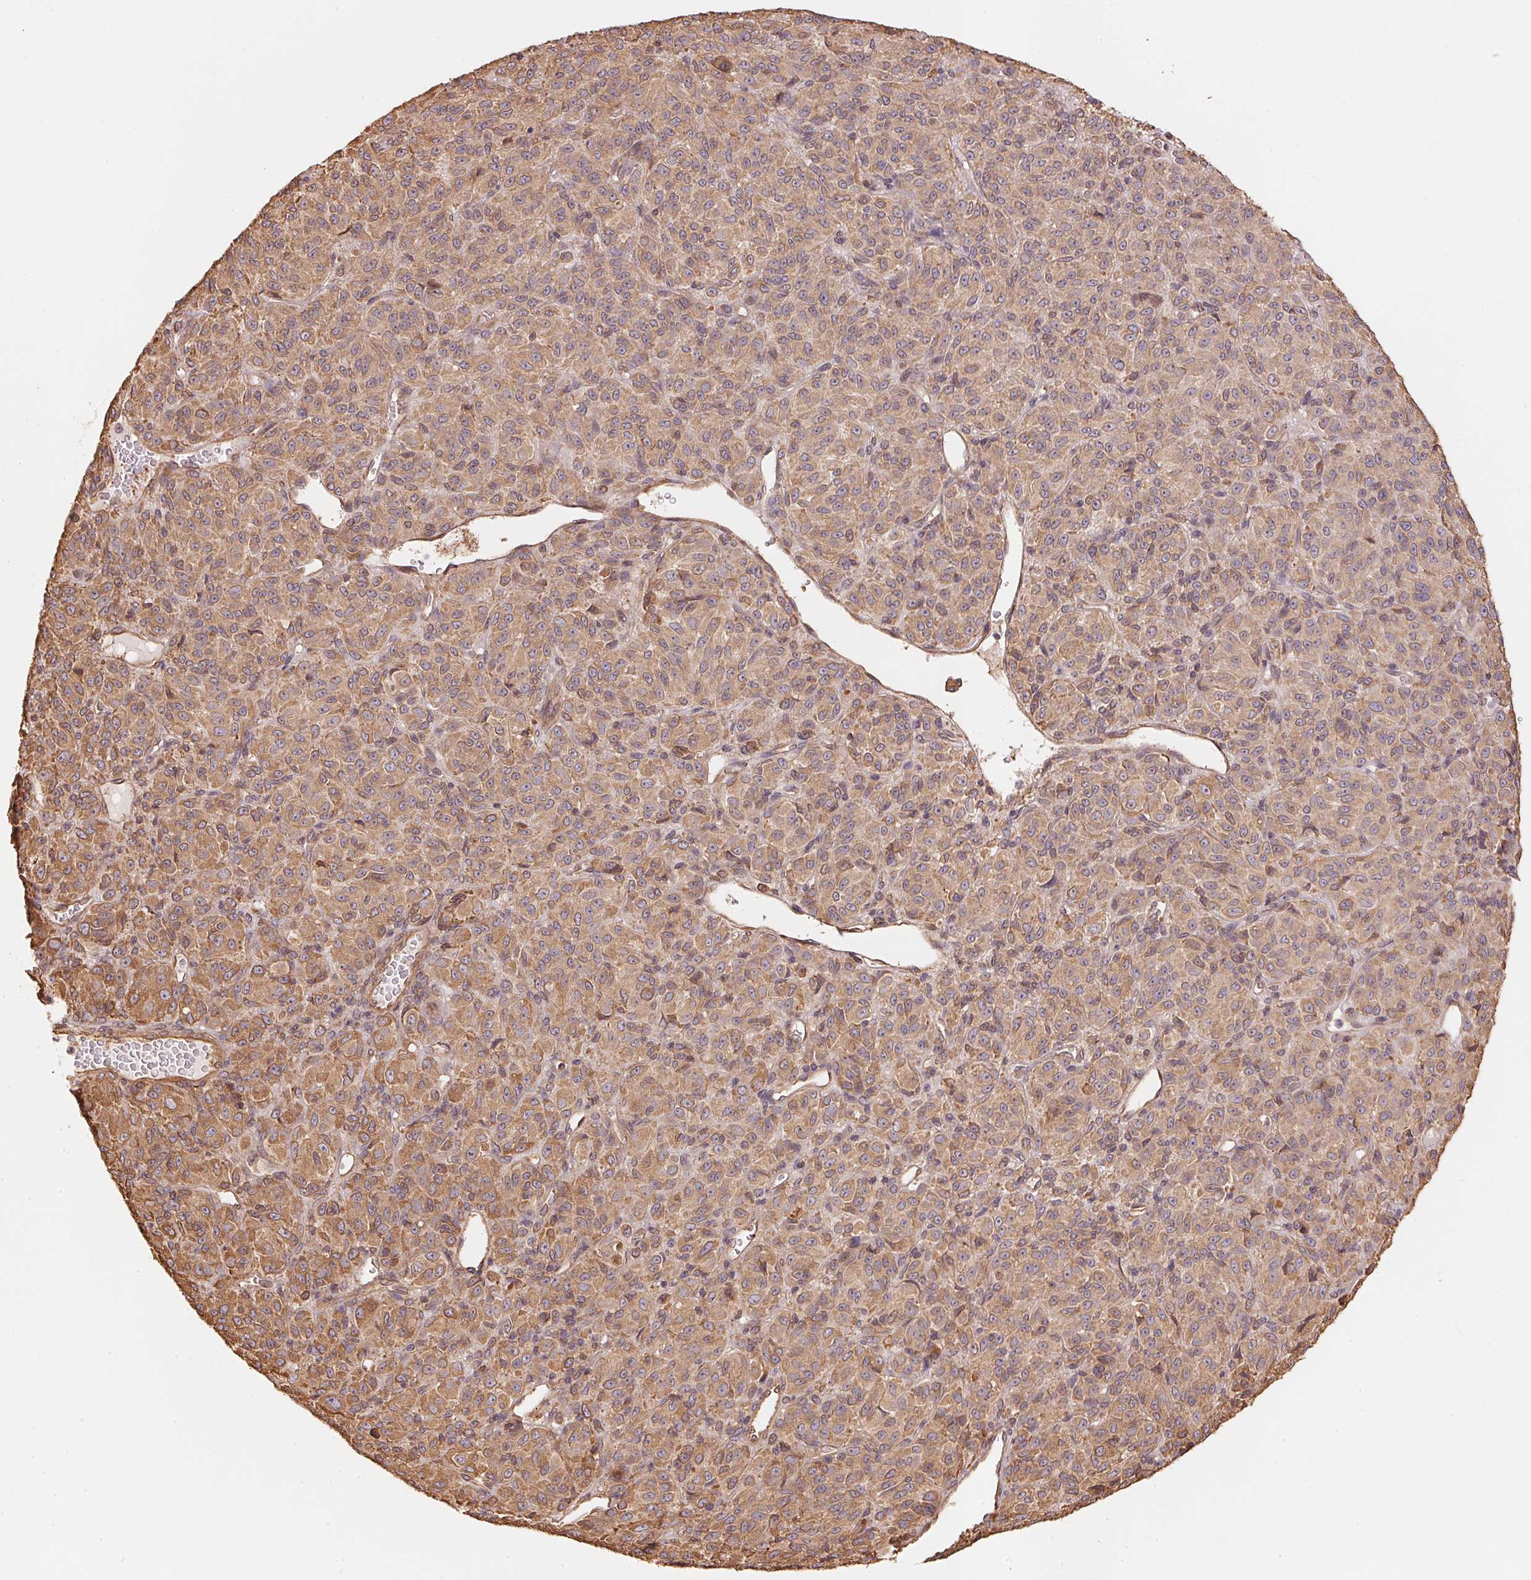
{"staining": {"intensity": "weak", "quantity": ">75%", "location": "cytoplasmic/membranous"}, "tissue": "melanoma", "cell_type": "Tumor cells", "image_type": "cancer", "snomed": [{"axis": "morphology", "description": "Malignant melanoma, Metastatic site"}, {"axis": "topography", "description": "Brain"}], "caption": "Immunohistochemical staining of human malignant melanoma (metastatic site) reveals weak cytoplasmic/membranous protein staining in about >75% of tumor cells. The protein is shown in brown color, while the nuclei are stained blue.", "gene": "C6orf163", "patient": {"sex": "female", "age": 56}}